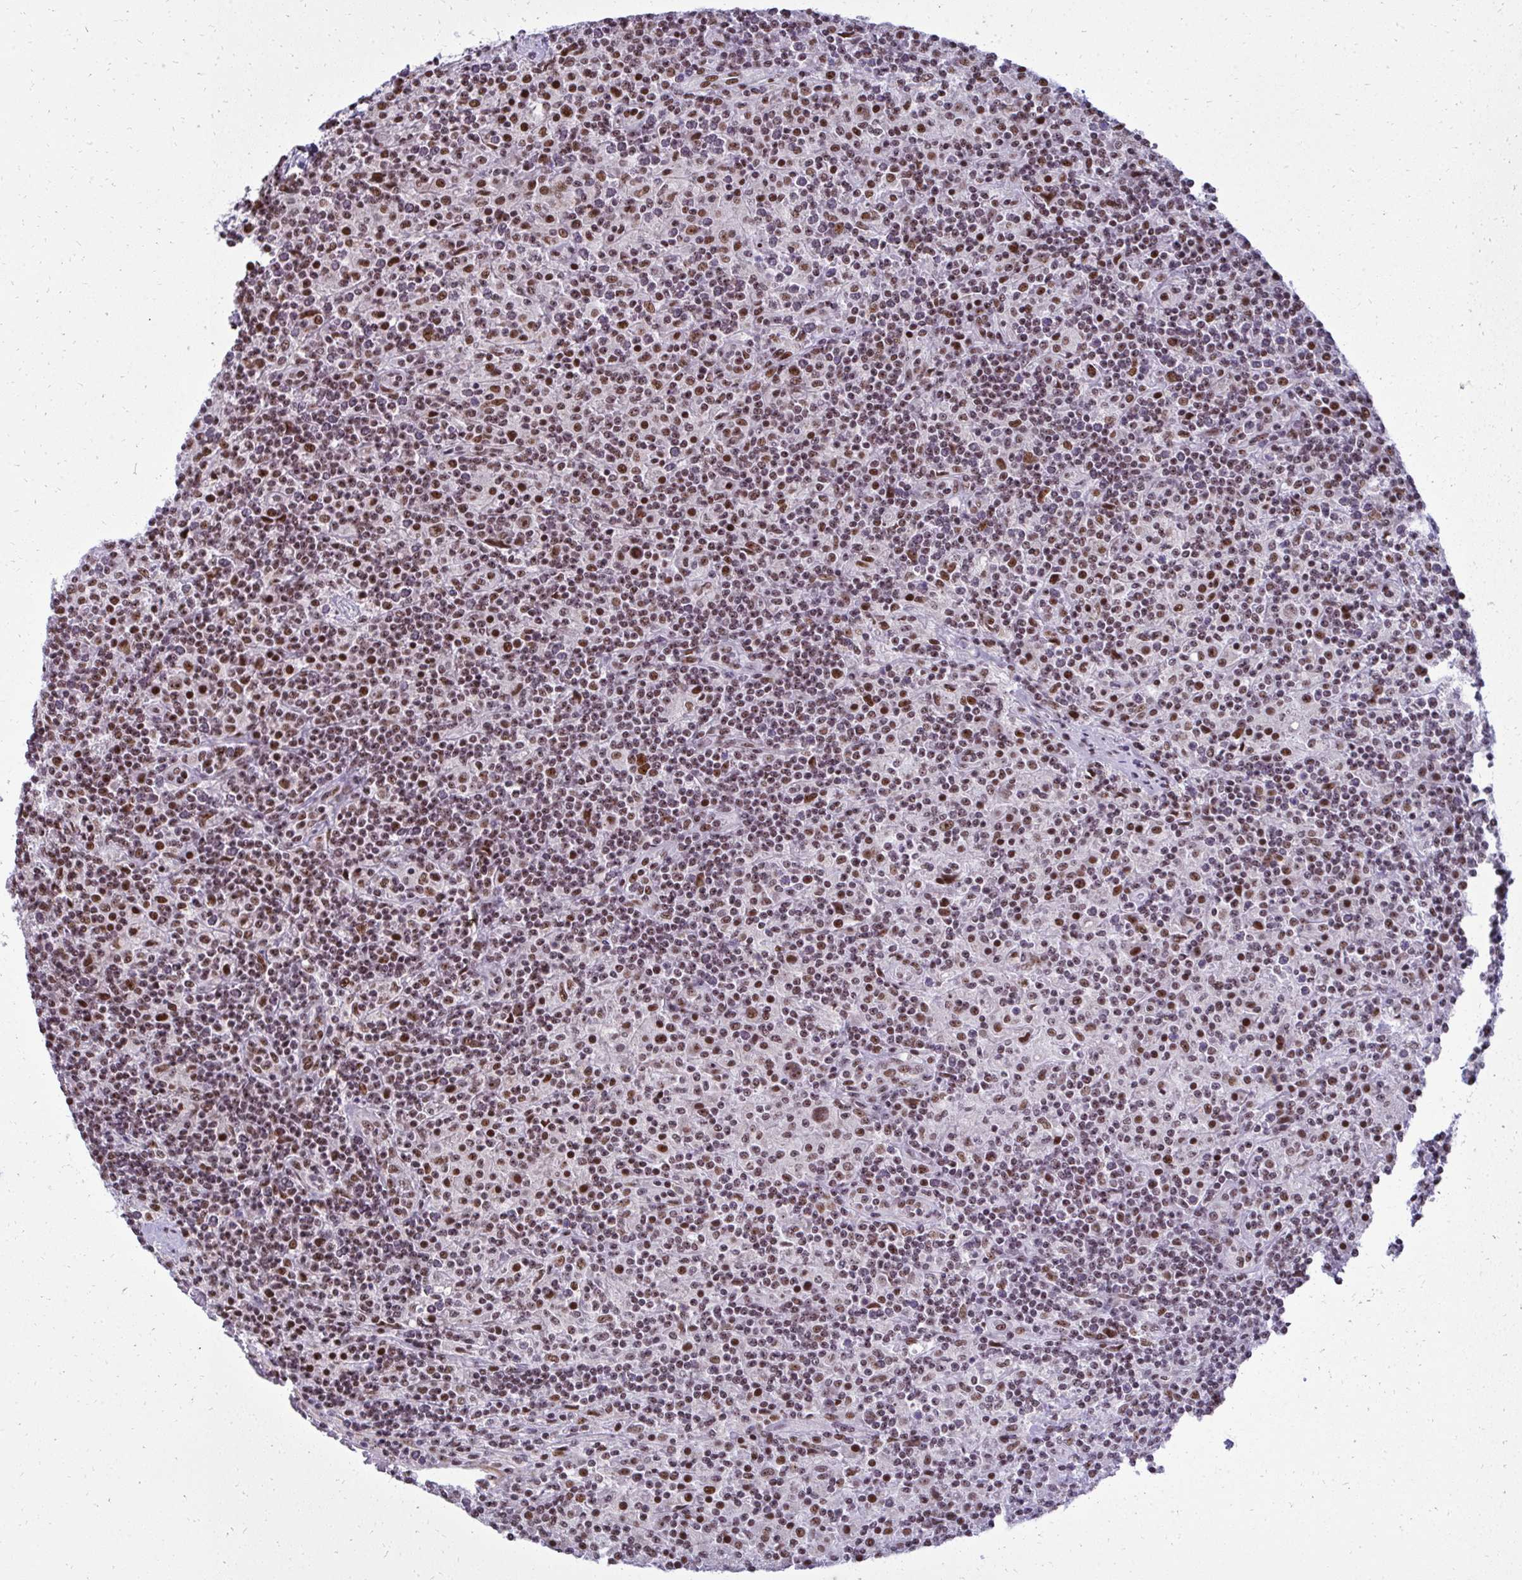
{"staining": {"intensity": "moderate", "quantity": ">75%", "location": "nuclear"}, "tissue": "lymphoma", "cell_type": "Tumor cells", "image_type": "cancer", "snomed": [{"axis": "morphology", "description": "Hodgkin's disease, NOS"}, {"axis": "topography", "description": "Lymph node"}], "caption": "A medium amount of moderate nuclear positivity is seen in about >75% of tumor cells in lymphoma tissue.", "gene": "SIRT7", "patient": {"sex": "male", "age": 70}}